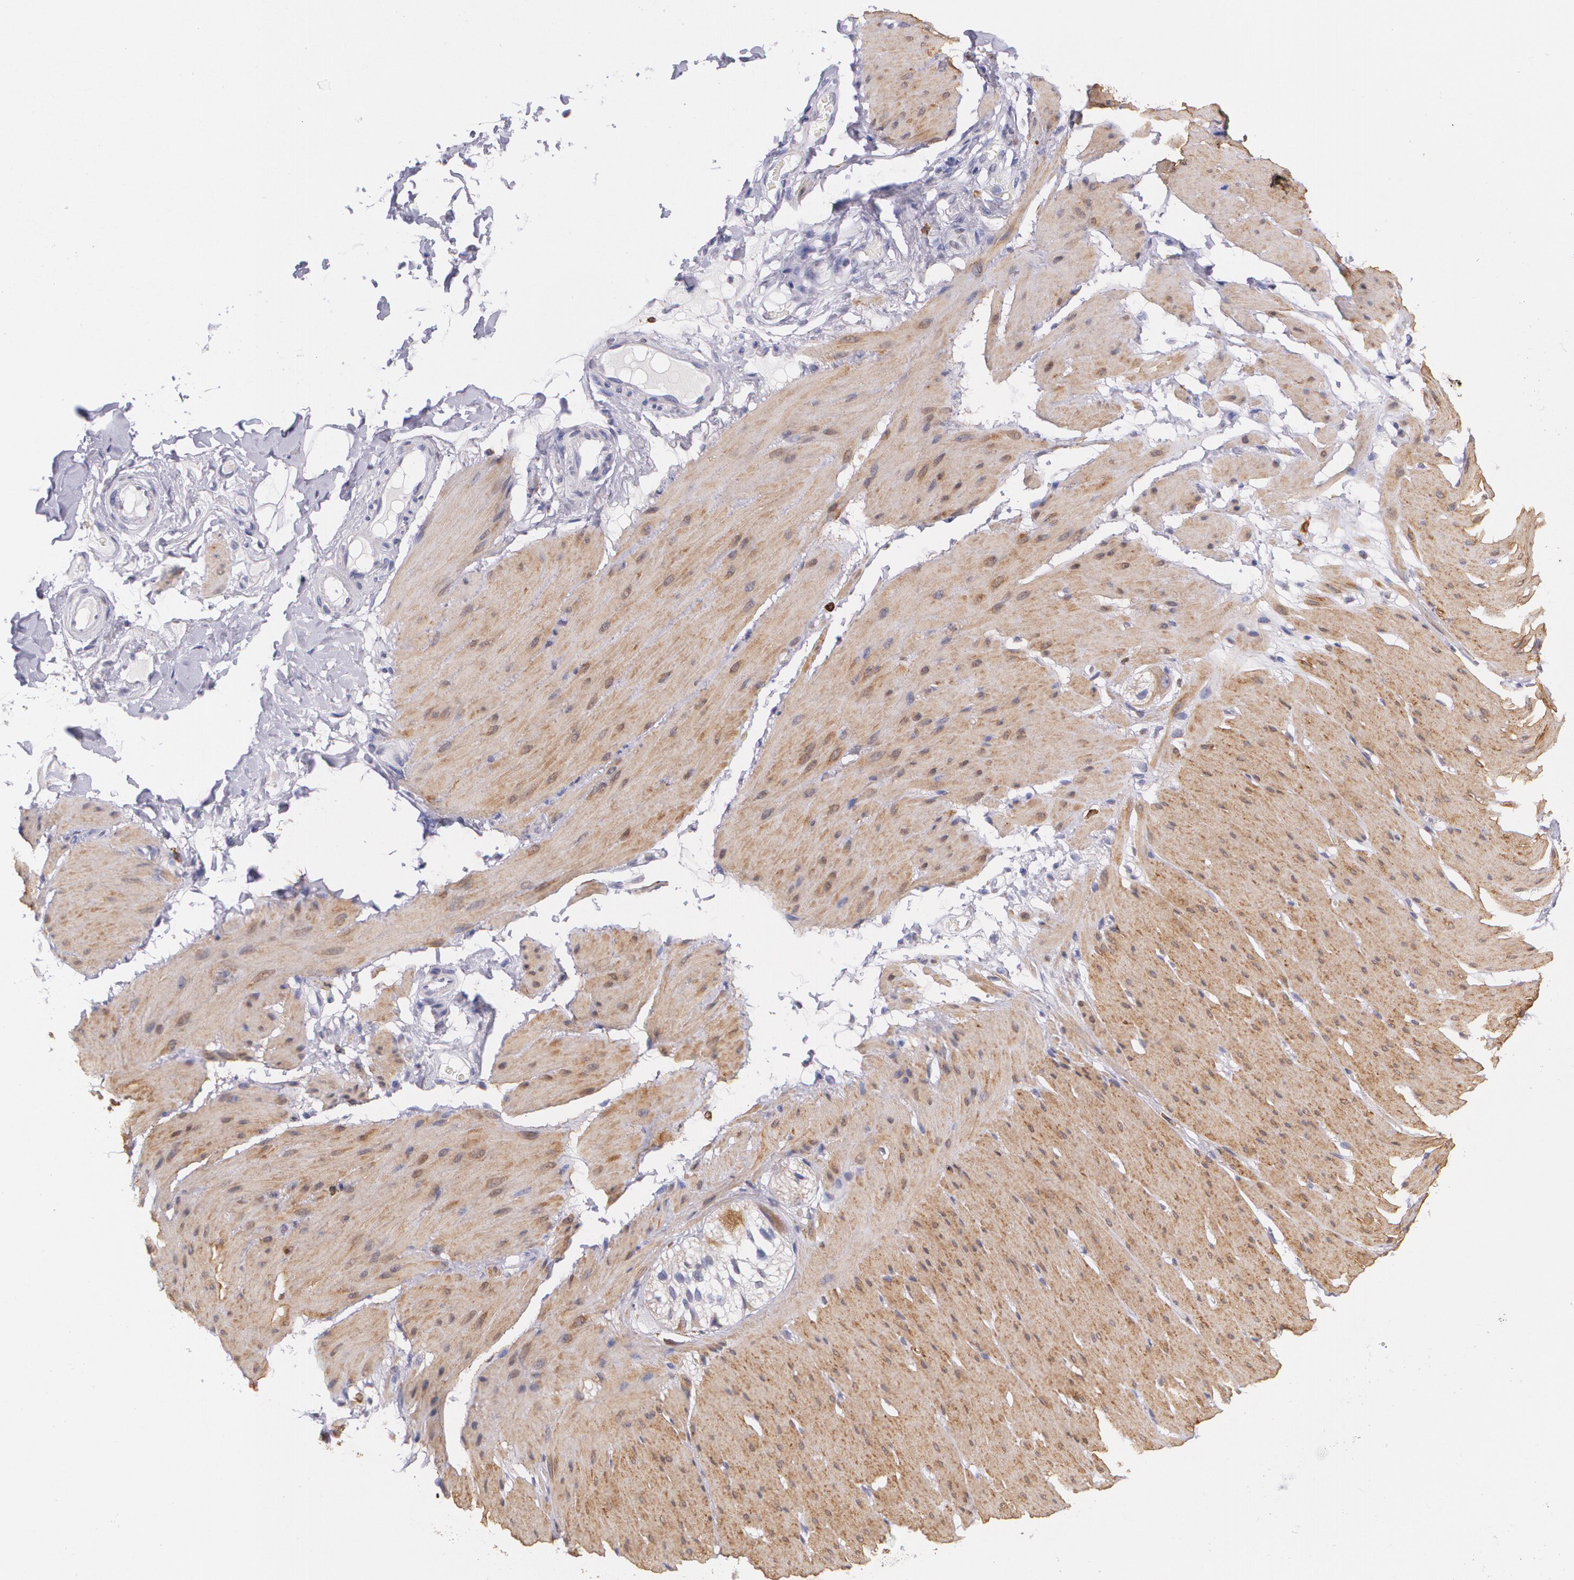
{"staining": {"intensity": "moderate", "quantity": ">75%", "location": "cytoplasmic/membranous"}, "tissue": "smooth muscle", "cell_type": "Smooth muscle cells", "image_type": "normal", "snomed": [{"axis": "morphology", "description": "Normal tissue, NOS"}, {"axis": "topography", "description": "Smooth muscle"}, {"axis": "topography", "description": "Colon"}], "caption": "Moderate cytoplasmic/membranous expression for a protein is identified in approximately >75% of smooth muscle cells of benign smooth muscle using immunohistochemistry (IHC).", "gene": "RTN1", "patient": {"sex": "male", "age": 67}}